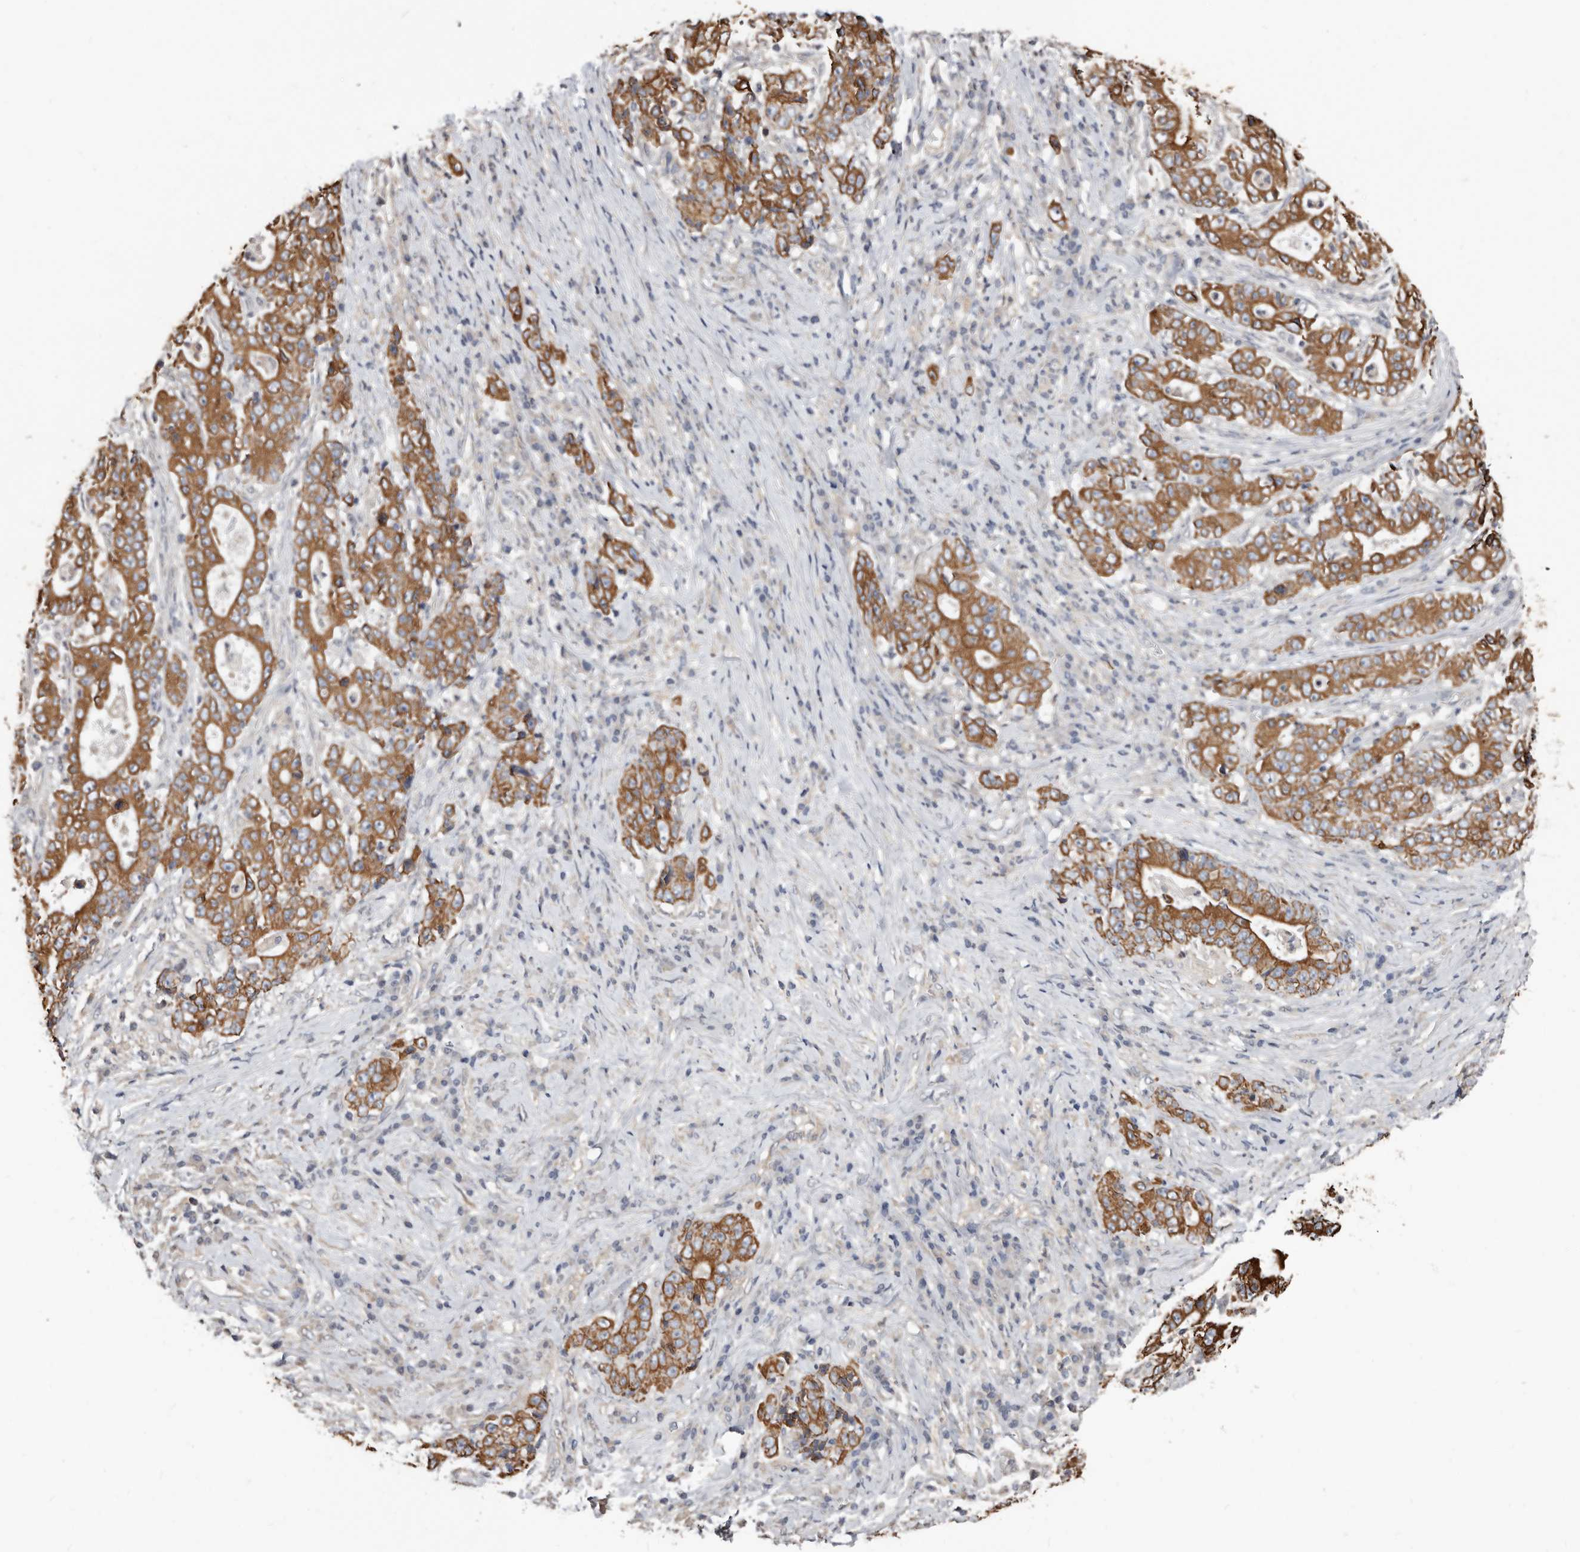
{"staining": {"intensity": "moderate", "quantity": ">75%", "location": "cytoplasmic/membranous"}, "tissue": "stomach cancer", "cell_type": "Tumor cells", "image_type": "cancer", "snomed": [{"axis": "morphology", "description": "Normal tissue, NOS"}, {"axis": "morphology", "description": "Adenocarcinoma, NOS"}, {"axis": "topography", "description": "Stomach, upper"}, {"axis": "topography", "description": "Stomach"}], "caption": "Protein analysis of stomach cancer (adenocarcinoma) tissue displays moderate cytoplasmic/membranous positivity in approximately >75% of tumor cells.", "gene": "MRPL18", "patient": {"sex": "male", "age": 59}}